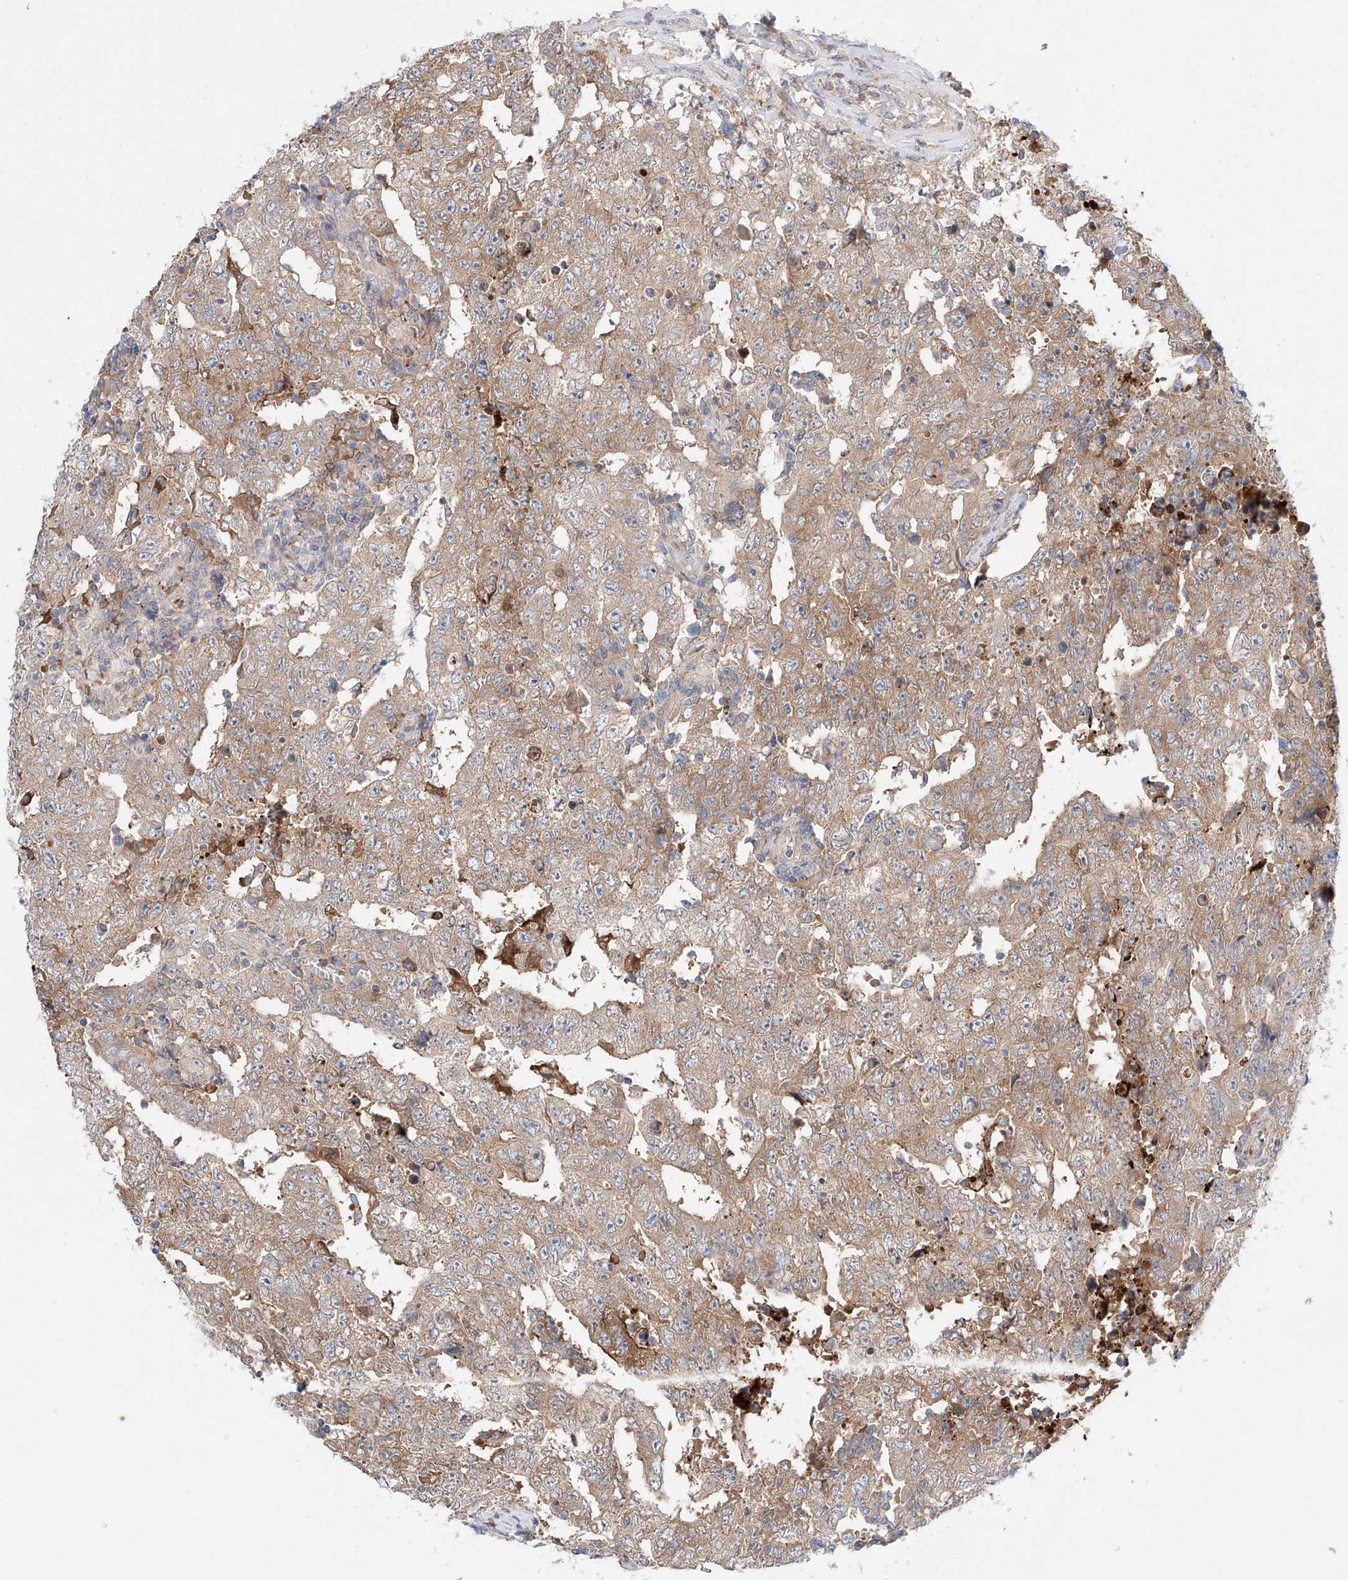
{"staining": {"intensity": "weak", "quantity": "25%-75%", "location": "cytoplasmic/membranous"}, "tissue": "testis cancer", "cell_type": "Tumor cells", "image_type": "cancer", "snomed": [{"axis": "morphology", "description": "Carcinoma, Embryonal, NOS"}, {"axis": "topography", "description": "Testis"}], "caption": "Immunohistochemistry (IHC) histopathology image of human testis embryonal carcinoma stained for a protein (brown), which demonstrates low levels of weak cytoplasmic/membranous positivity in approximately 25%-75% of tumor cells.", "gene": "PGGT1B", "patient": {"sex": "male", "age": 26}}